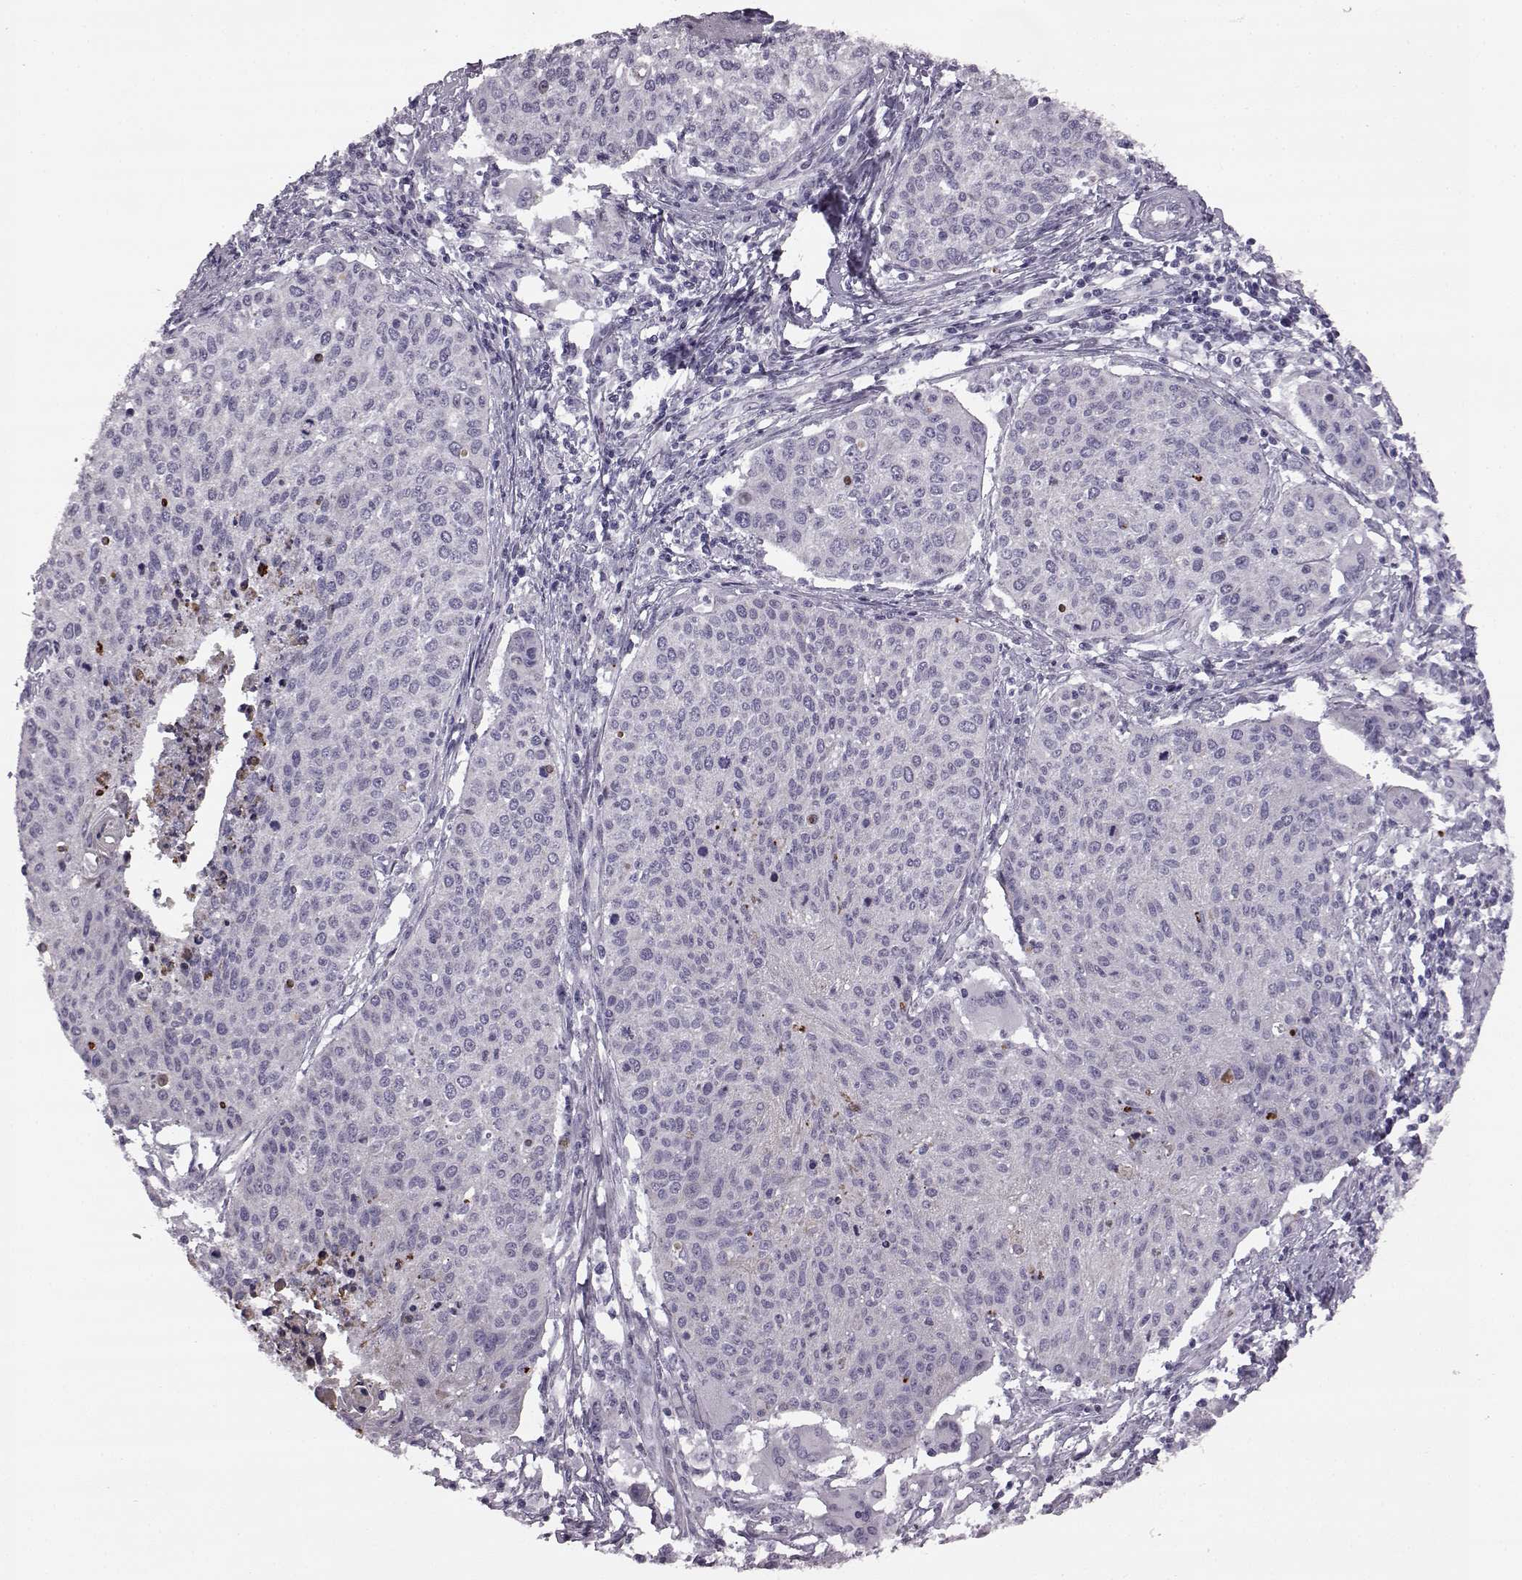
{"staining": {"intensity": "negative", "quantity": "none", "location": "none"}, "tissue": "cervical cancer", "cell_type": "Tumor cells", "image_type": "cancer", "snomed": [{"axis": "morphology", "description": "Squamous cell carcinoma, NOS"}, {"axis": "topography", "description": "Cervix"}], "caption": "This is an immunohistochemistry histopathology image of cervical cancer (squamous cell carcinoma). There is no expression in tumor cells.", "gene": "ODAD4", "patient": {"sex": "female", "age": 38}}